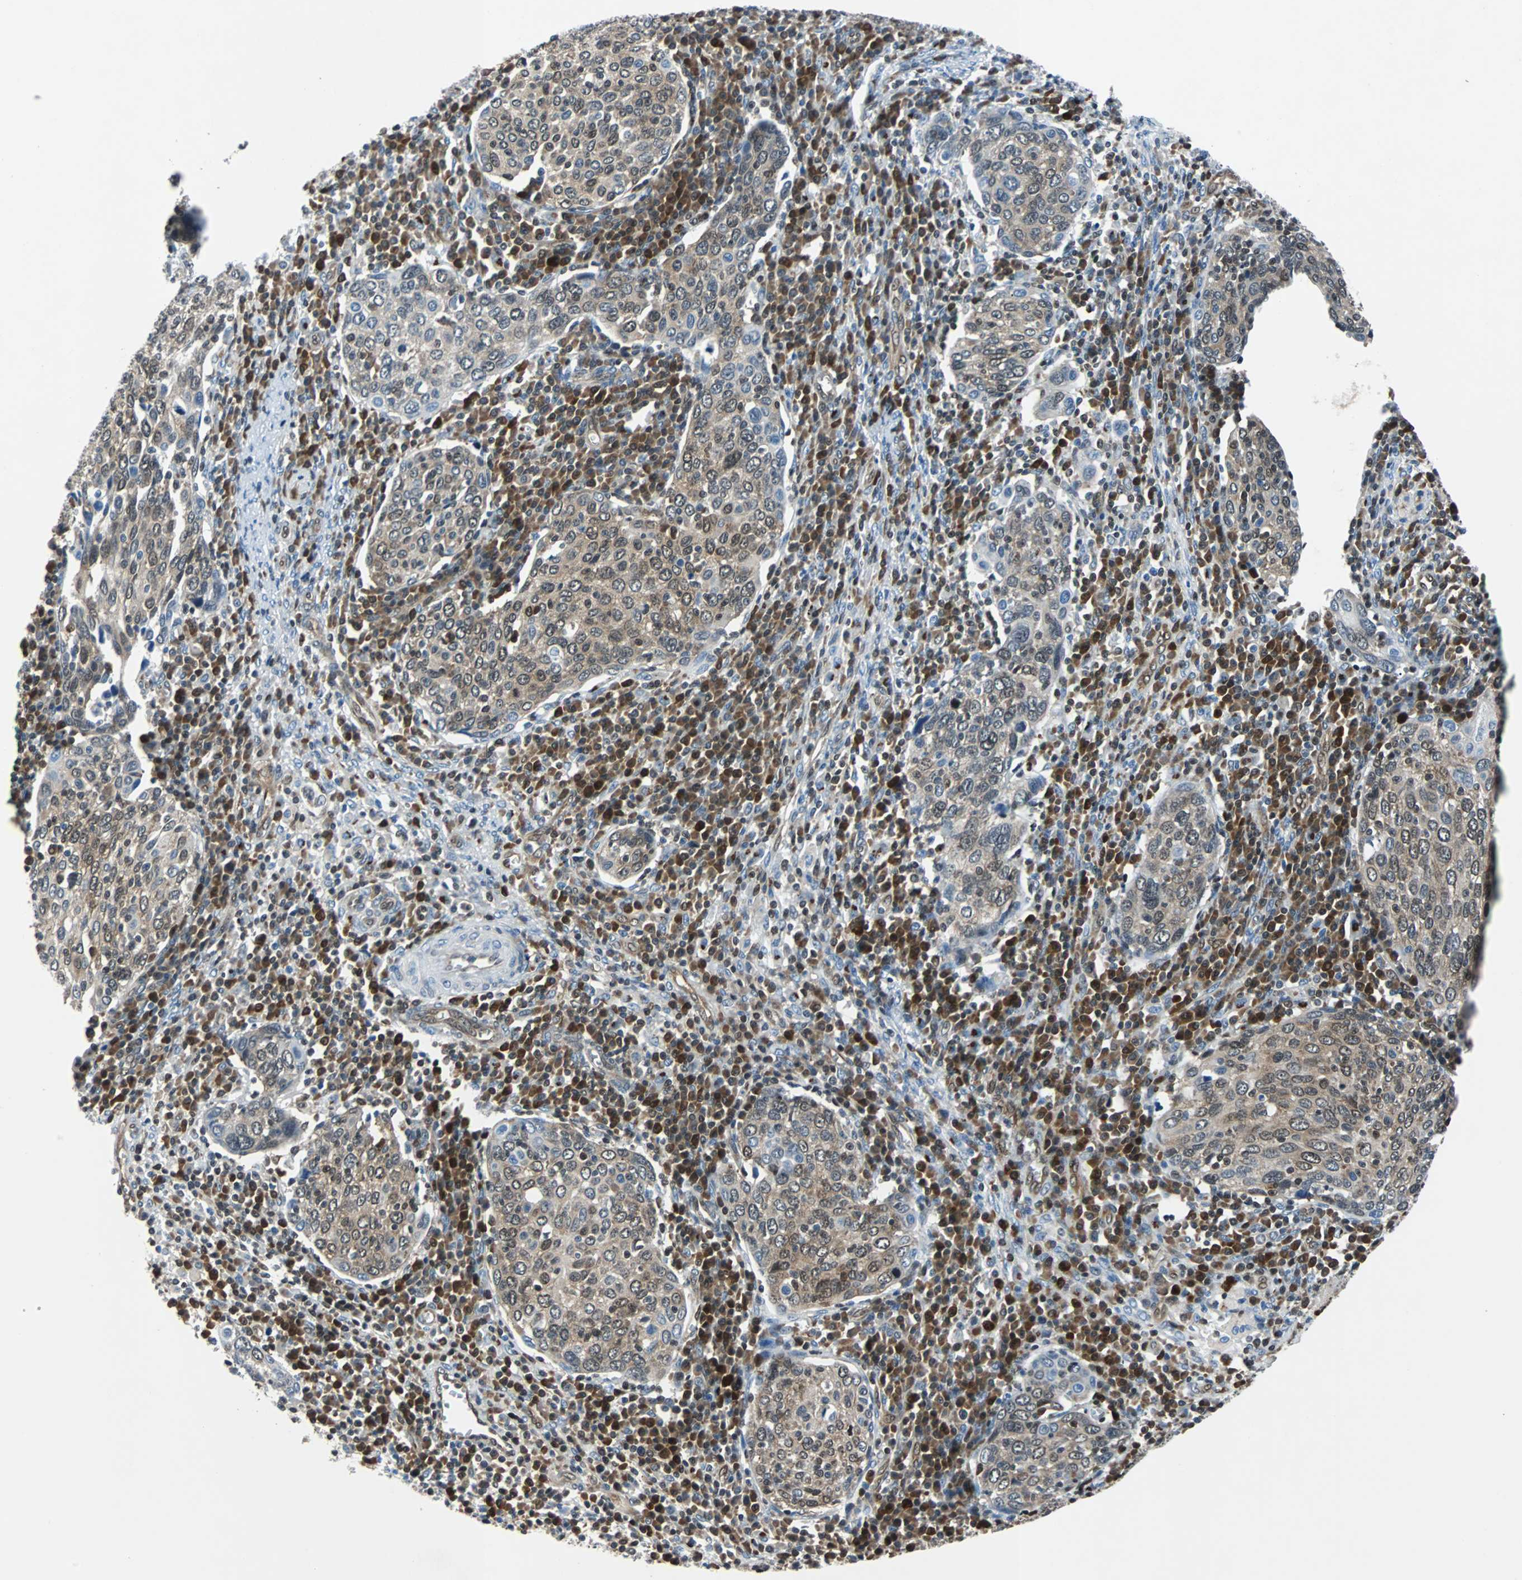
{"staining": {"intensity": "moderate", "quantity": ">75%", "location": "cytoplasmic/membranous,nuclear"}, "tissue": "cervical cancer", "cell_type": "Tumor cells", "image_type": "cancer", "snomed": [{"axis": "morphology", "description": "Squamous cell carcinoma, NOS"}, {"axis": "topography", "description": "Cervix"}], "caption": "Cervical cancer (squamous cell carcinoma) stained for a protein (brown) demonstrates moderate cytoplasmic/membranous and nuclear positive positivity in about >75% of tumor cells.", "gene": "MAP2K6", "patient": {"sex": "female", "age": 40}}